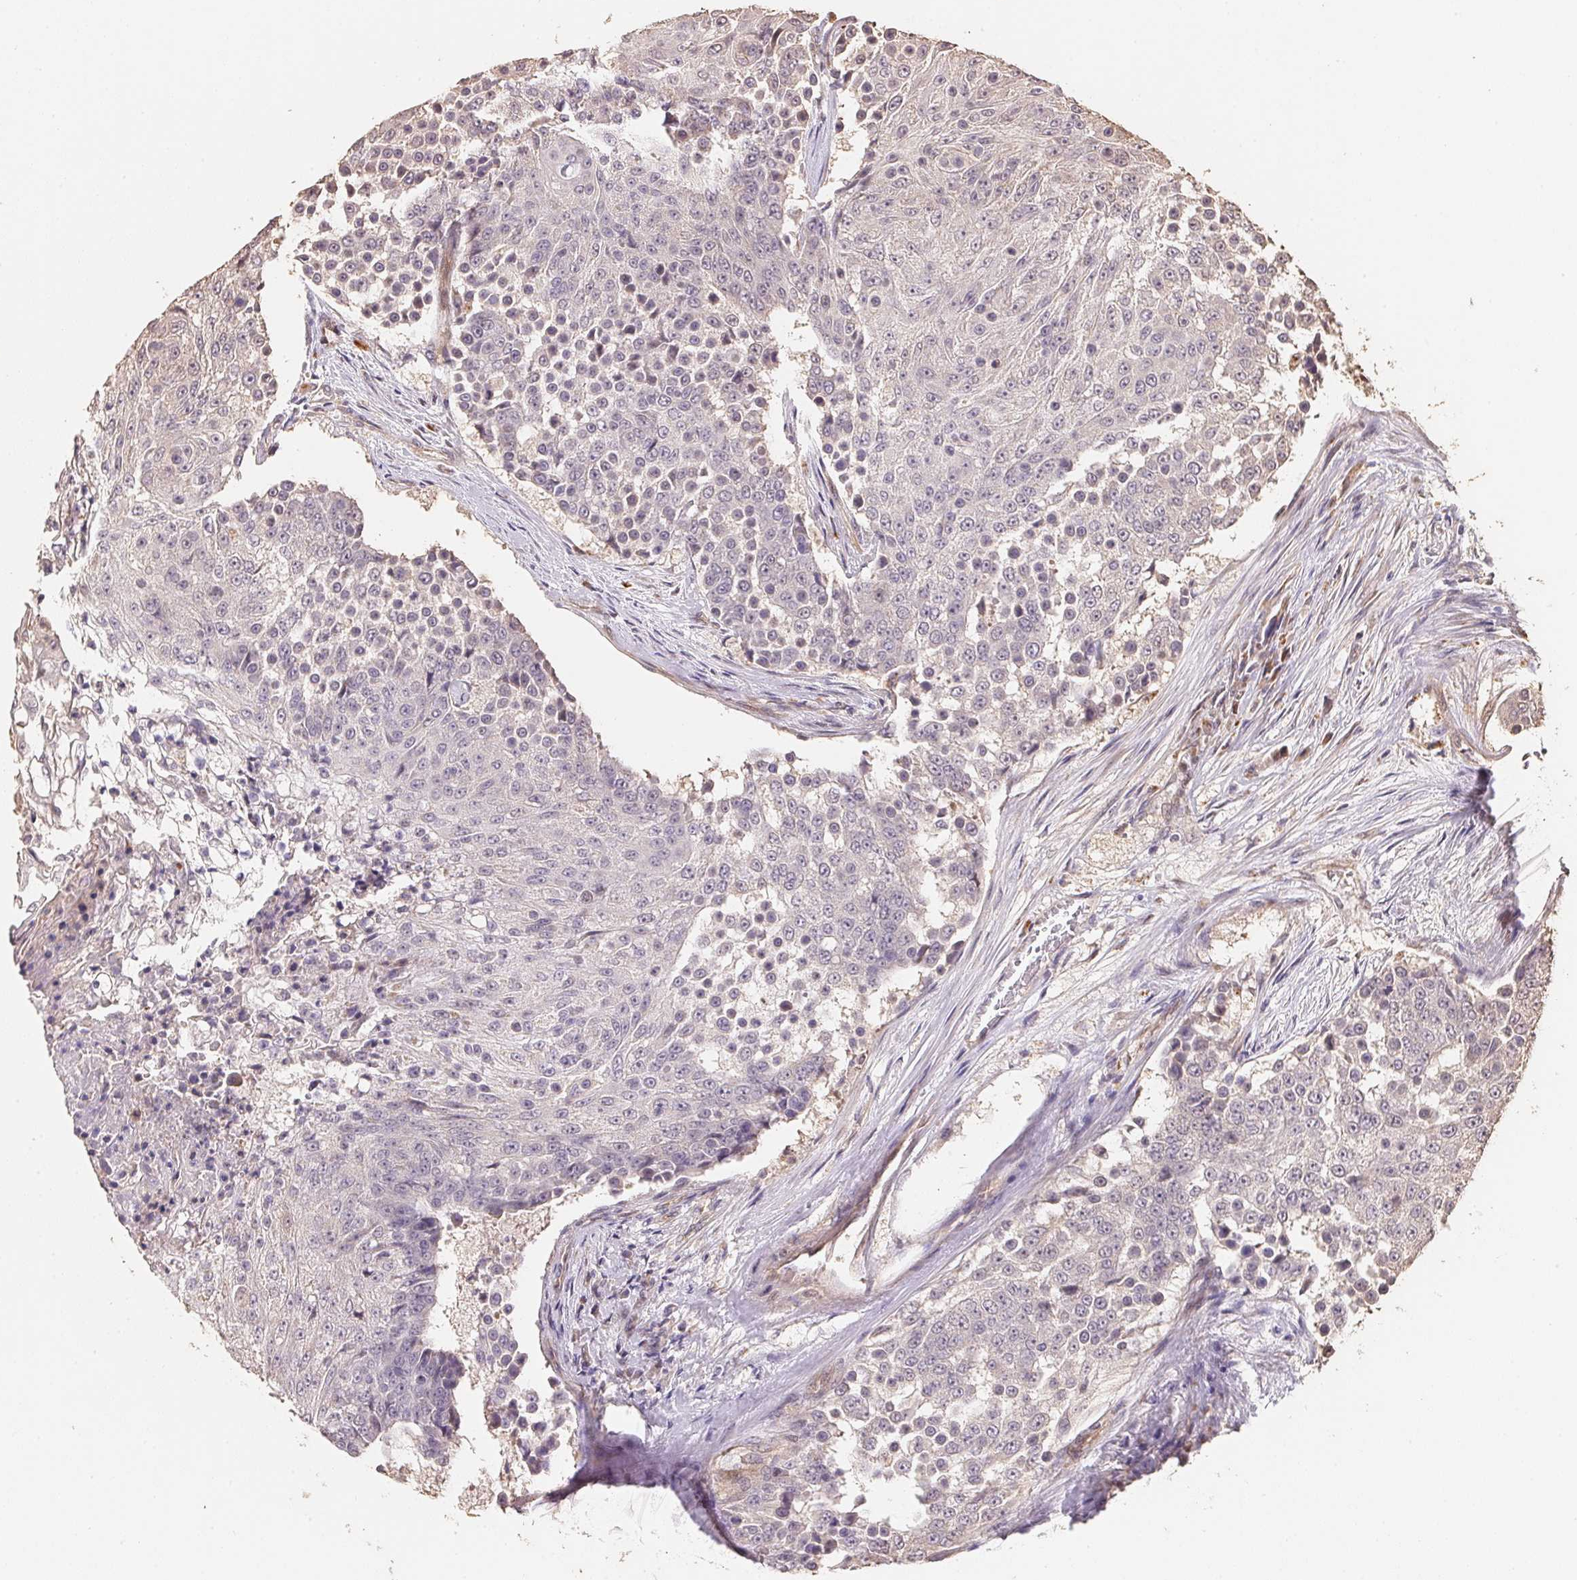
{"staining": {"intensity": "negative", "quantity": "none", "location": "none"}, "tissue": "urothelial cancer", "cell_type": "Tumor cells", "image_type": "cancer", "snomed": [{"axis": "morphology", "description": "Urothelial carcinoma, High grade"}, {"axis": "topography", "description": "Urinary bladder"}], "caption": "Tumor cells are negative for protein expression in human urothelial carcinoma (high-grade).", "gene": "TMEM222", "patient": {"sex": "female", "age": 63}}